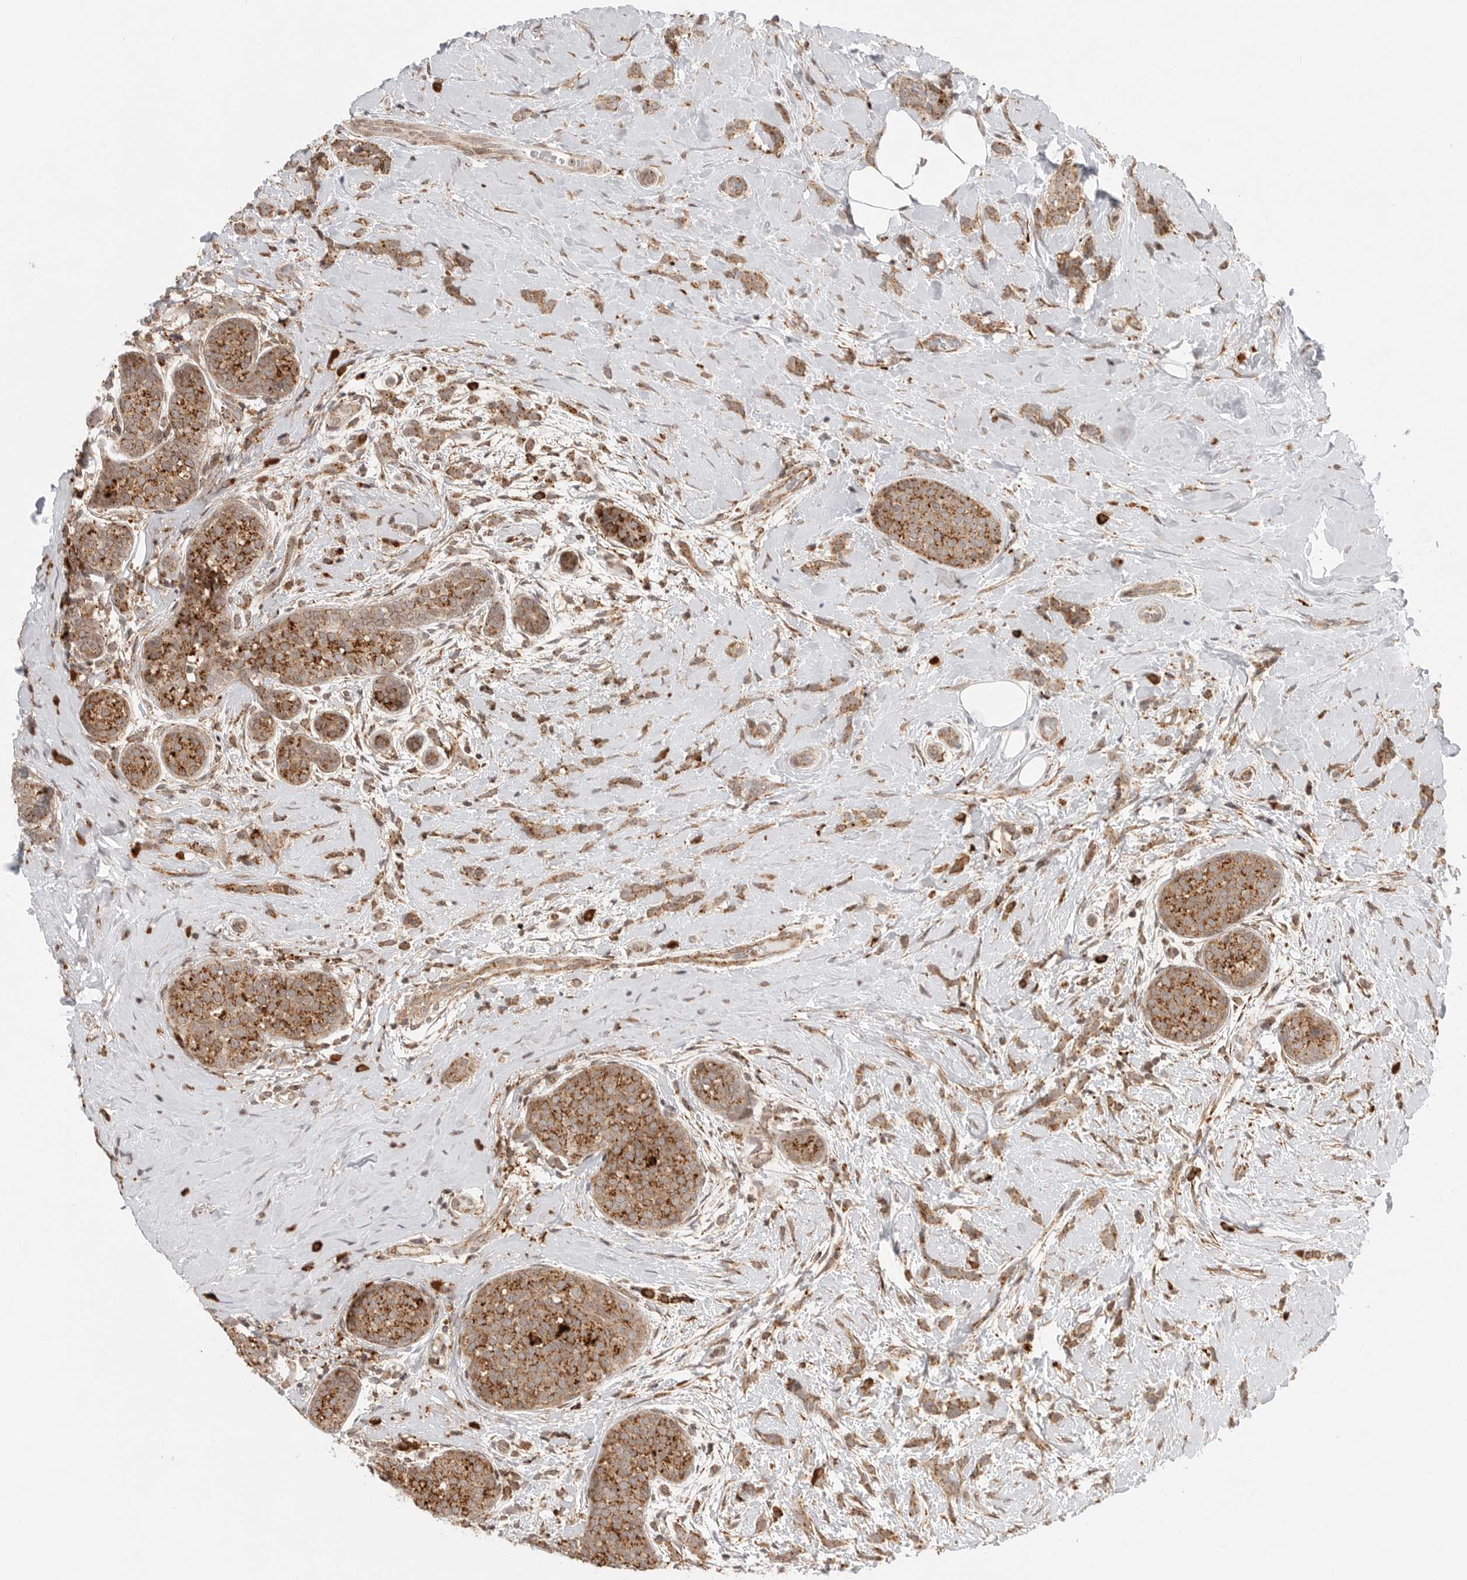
{"staining": {"intensity": "moderate", "quantity": ">75%", "location": "cytoplasmic/membranous"}, "tissue": "breast cancer", "cell_type": "Tumor cells", "image_type": "cancer", "snomed": [{"axis": "morphology", "description": "Lobular carcinoma, in situ"}, {"axis": "morphology", "description": "Lobular carcinoma"}, {"axis": "topography", "description": "Breast"}], "caption": "Protein staining of breast cancer (lobular carcinoma) tissue displays moderate cytoplasmic/membranous expression in about >75% of tumor cells.", "gene": "IDUA", "patient": {"sex": "female", "age": 41}}